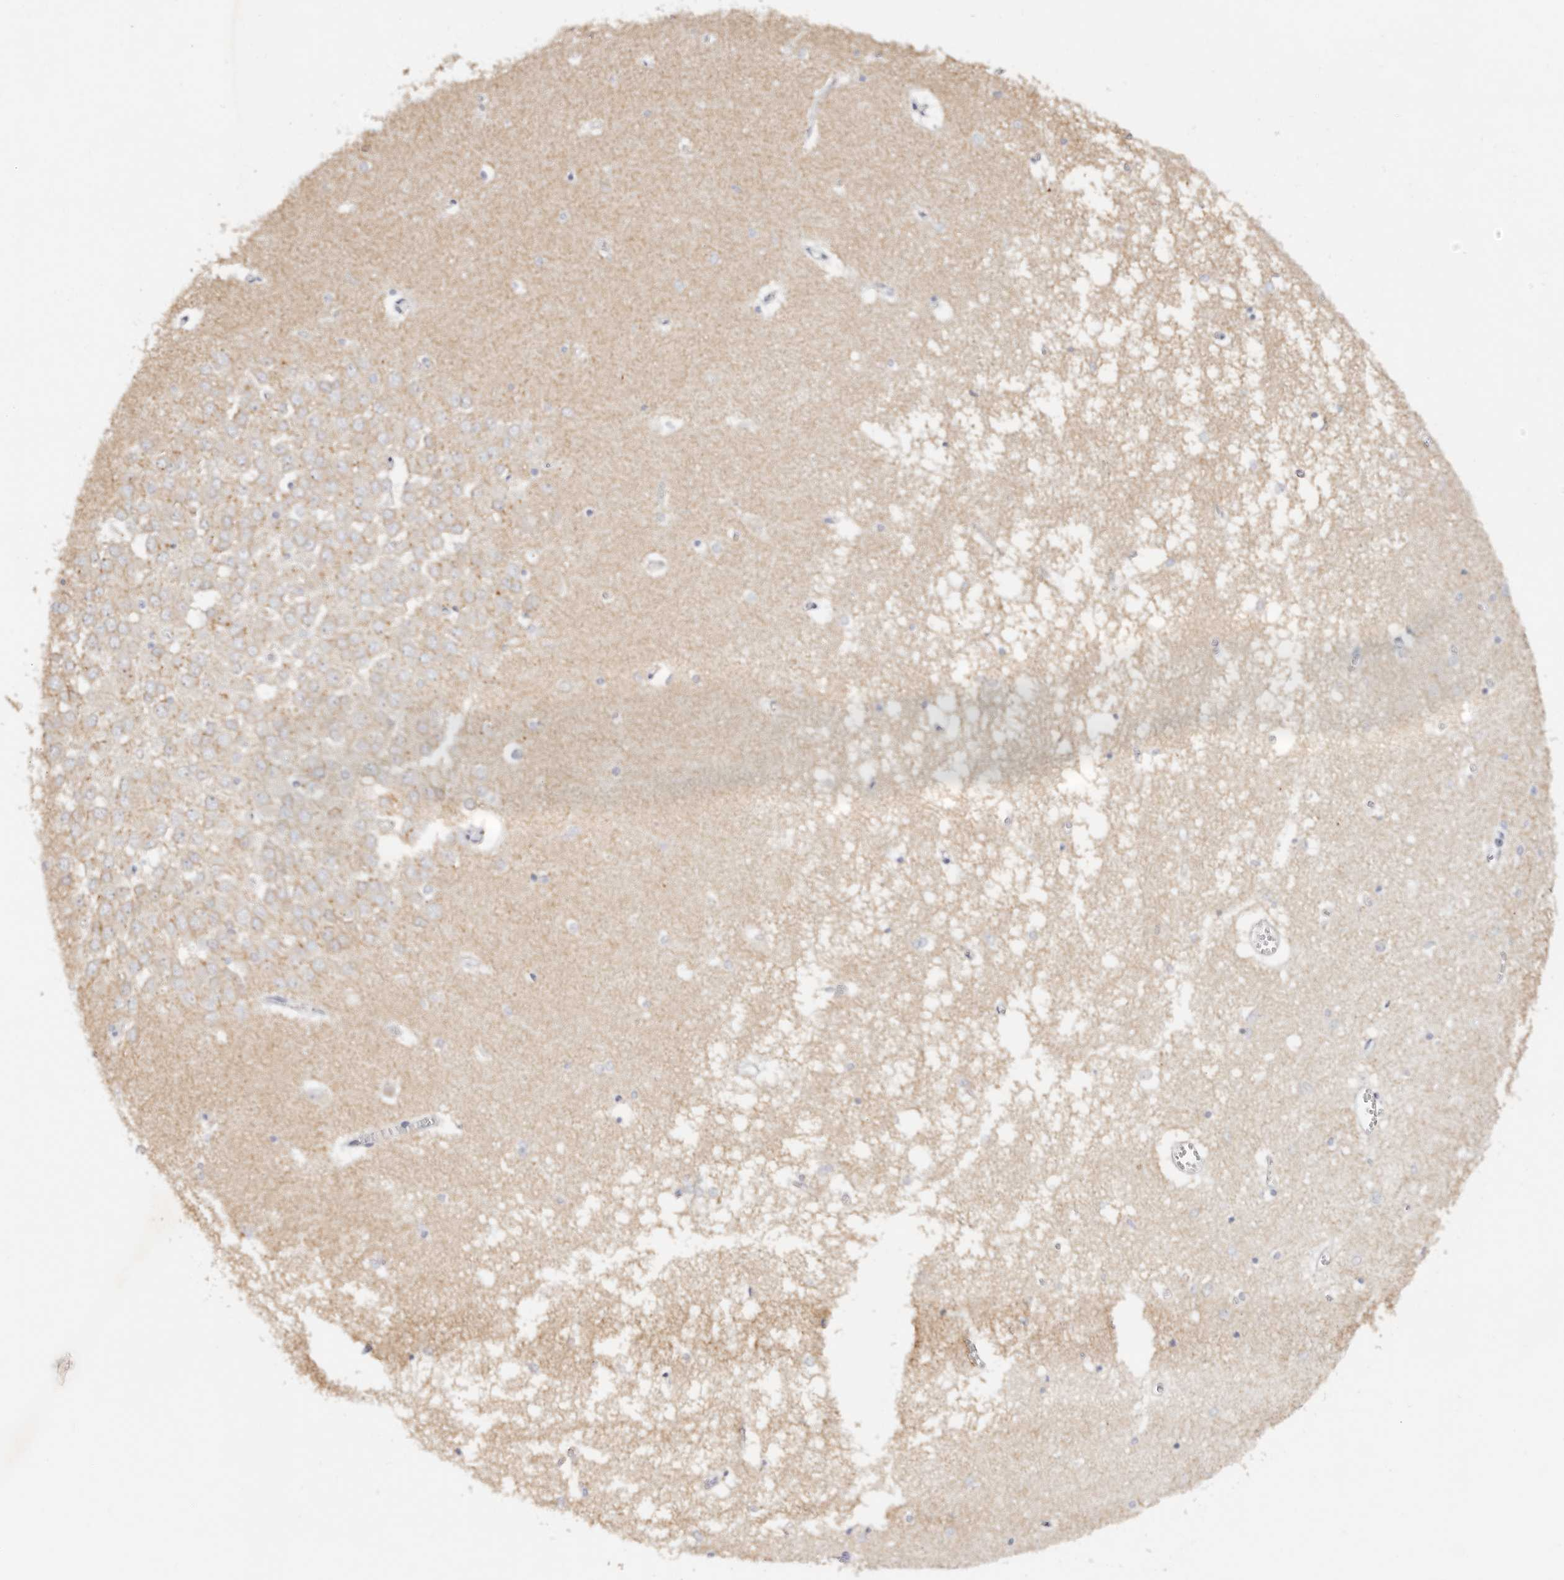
{"staining": {"intensity": "negative", "quantity": "none", "location": "none"}, "tissue": "hippocampus", "cell_type": "Glial cells", "image_type": "normal", "snomed": [{"axis": "morphology", "description": "Normal tissue, NOS"}, {"axis": "topography", "description": "Hippocampus"}], "caption": "The photomicrograph displays no staining of glial cells in unremarkable hippocampus. Nuclei are stained in blue.", "gene": "DNASE1", "patient": {"sex": "male", "age": 70}}